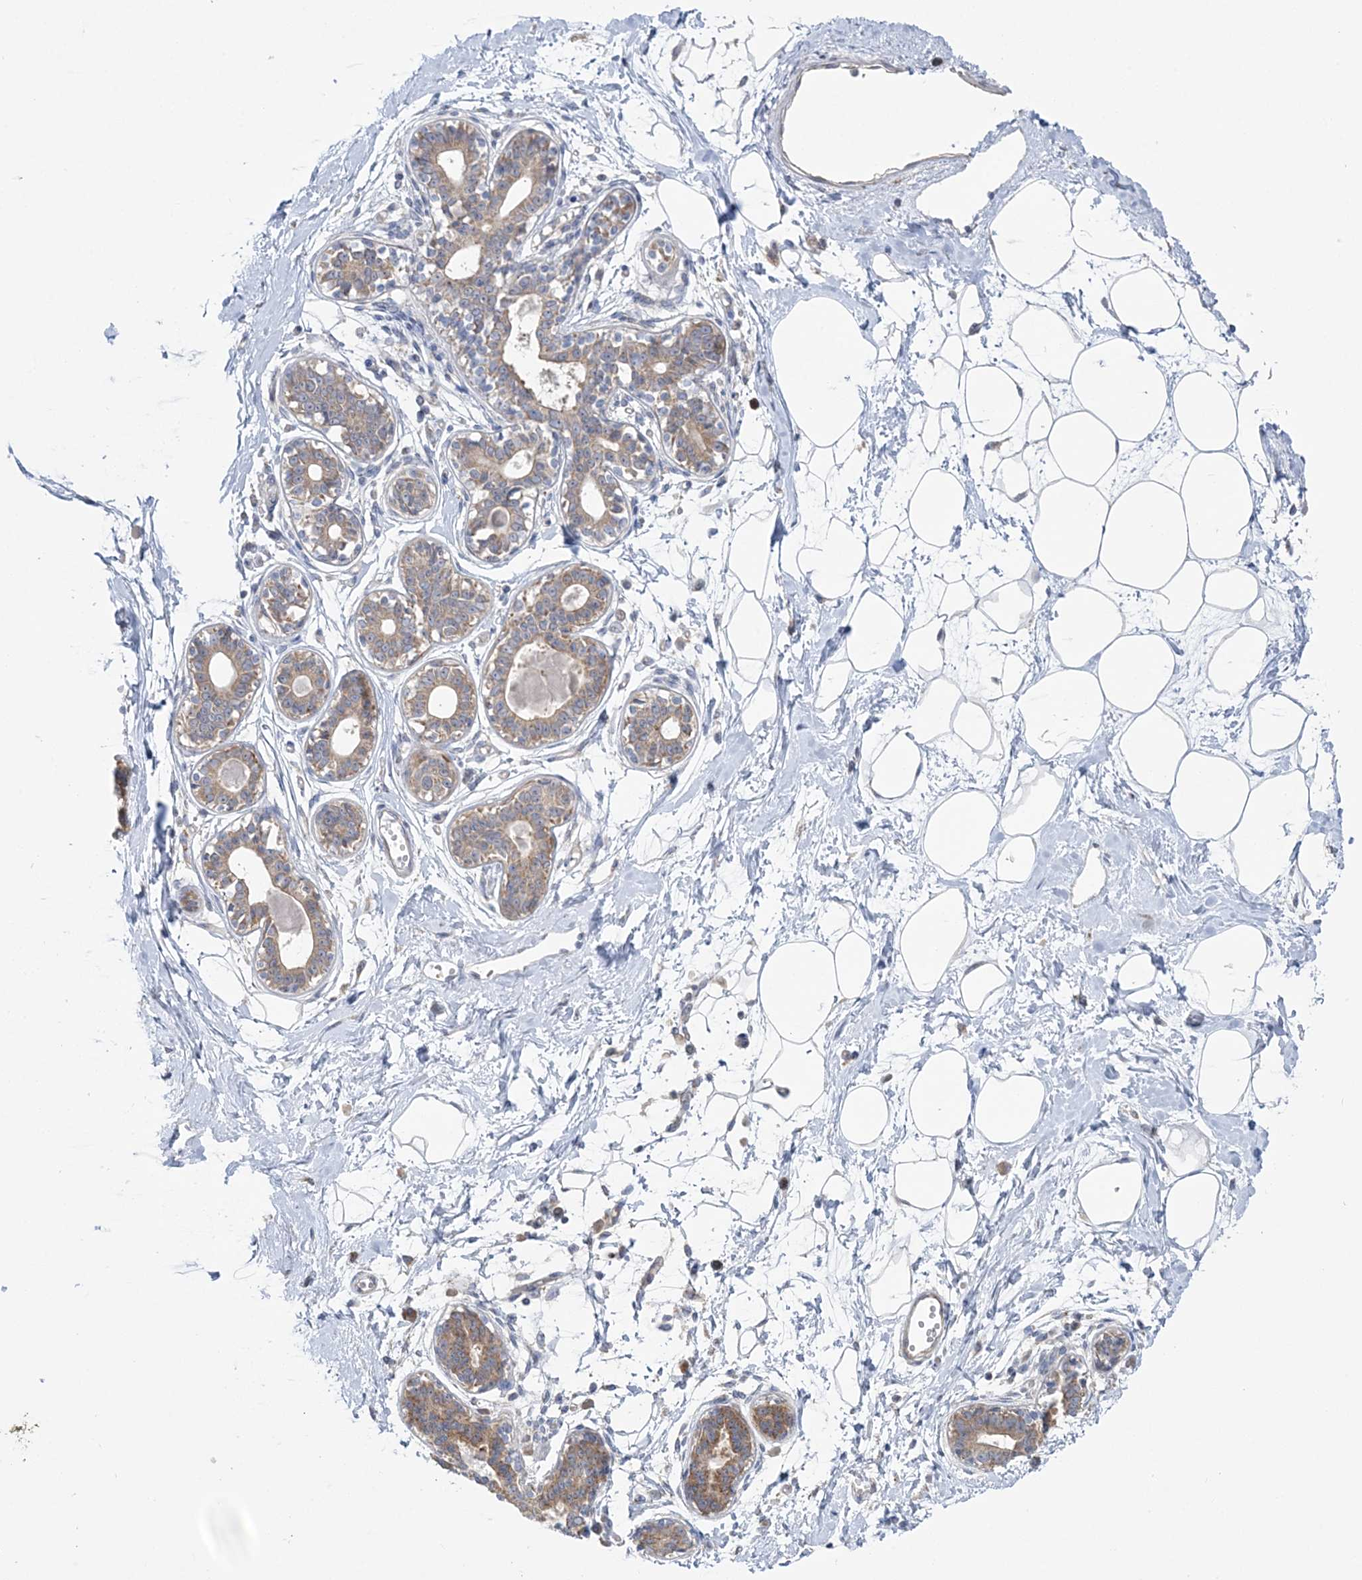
{"staining": {"intensity": "negative", "quantity": "none", "location": "none"}, "tissue": "breast", "cell_type": "Adipocytes", "image_type": "normal", "snomed": [{"axis": "morphology", "description": "Normal tissue, NOS"}, {"axis": "topography", "description": "Breast"}], "caption": "The micrograph displays no staining of adipocytes in benign breast. (DAB immunohistochemistry (IHC) with hematoxylin counter stain).", "gene": "MMADHC", "patient": {"sex": "female", "age": 45}}